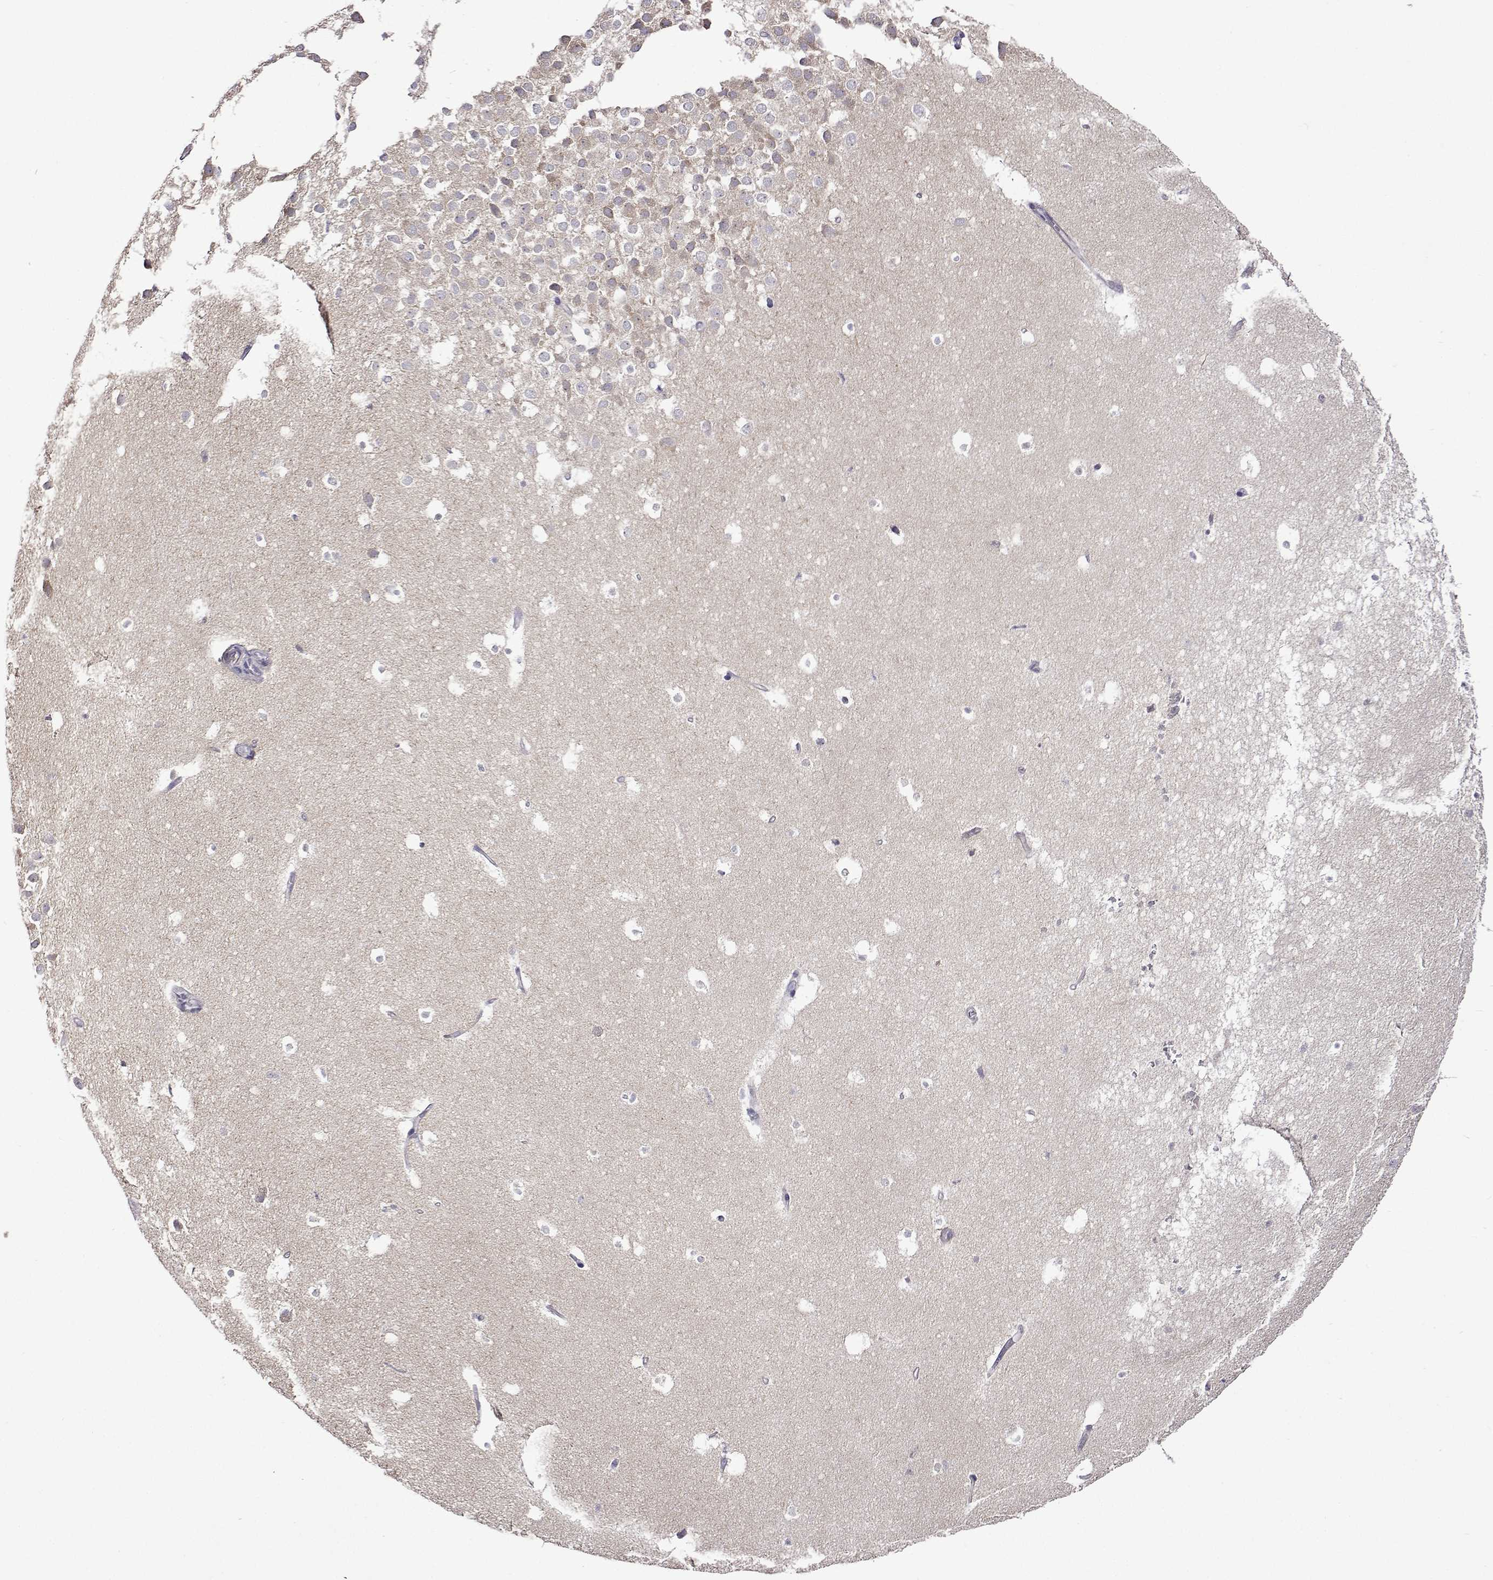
{"staining": {"intensity": "negative", "quantity": "none", "location": "none"}, "tissue": "hippocampus", "cell_type": "Glial cells", "image_type": "normal", "snomed": [{"axis": "morphology", "description": "Normal tissue, NOS"}, {"axis": "topography", "description": "Hippocampus"}], "caption": "The photomicrograph shows no significant positivity in glial cells of hippocampus. (DAB immunohistochemistry (IHC), high magnification).", "gene": "SULT2A1", "patient": {"sex": "male", "age": 26}}